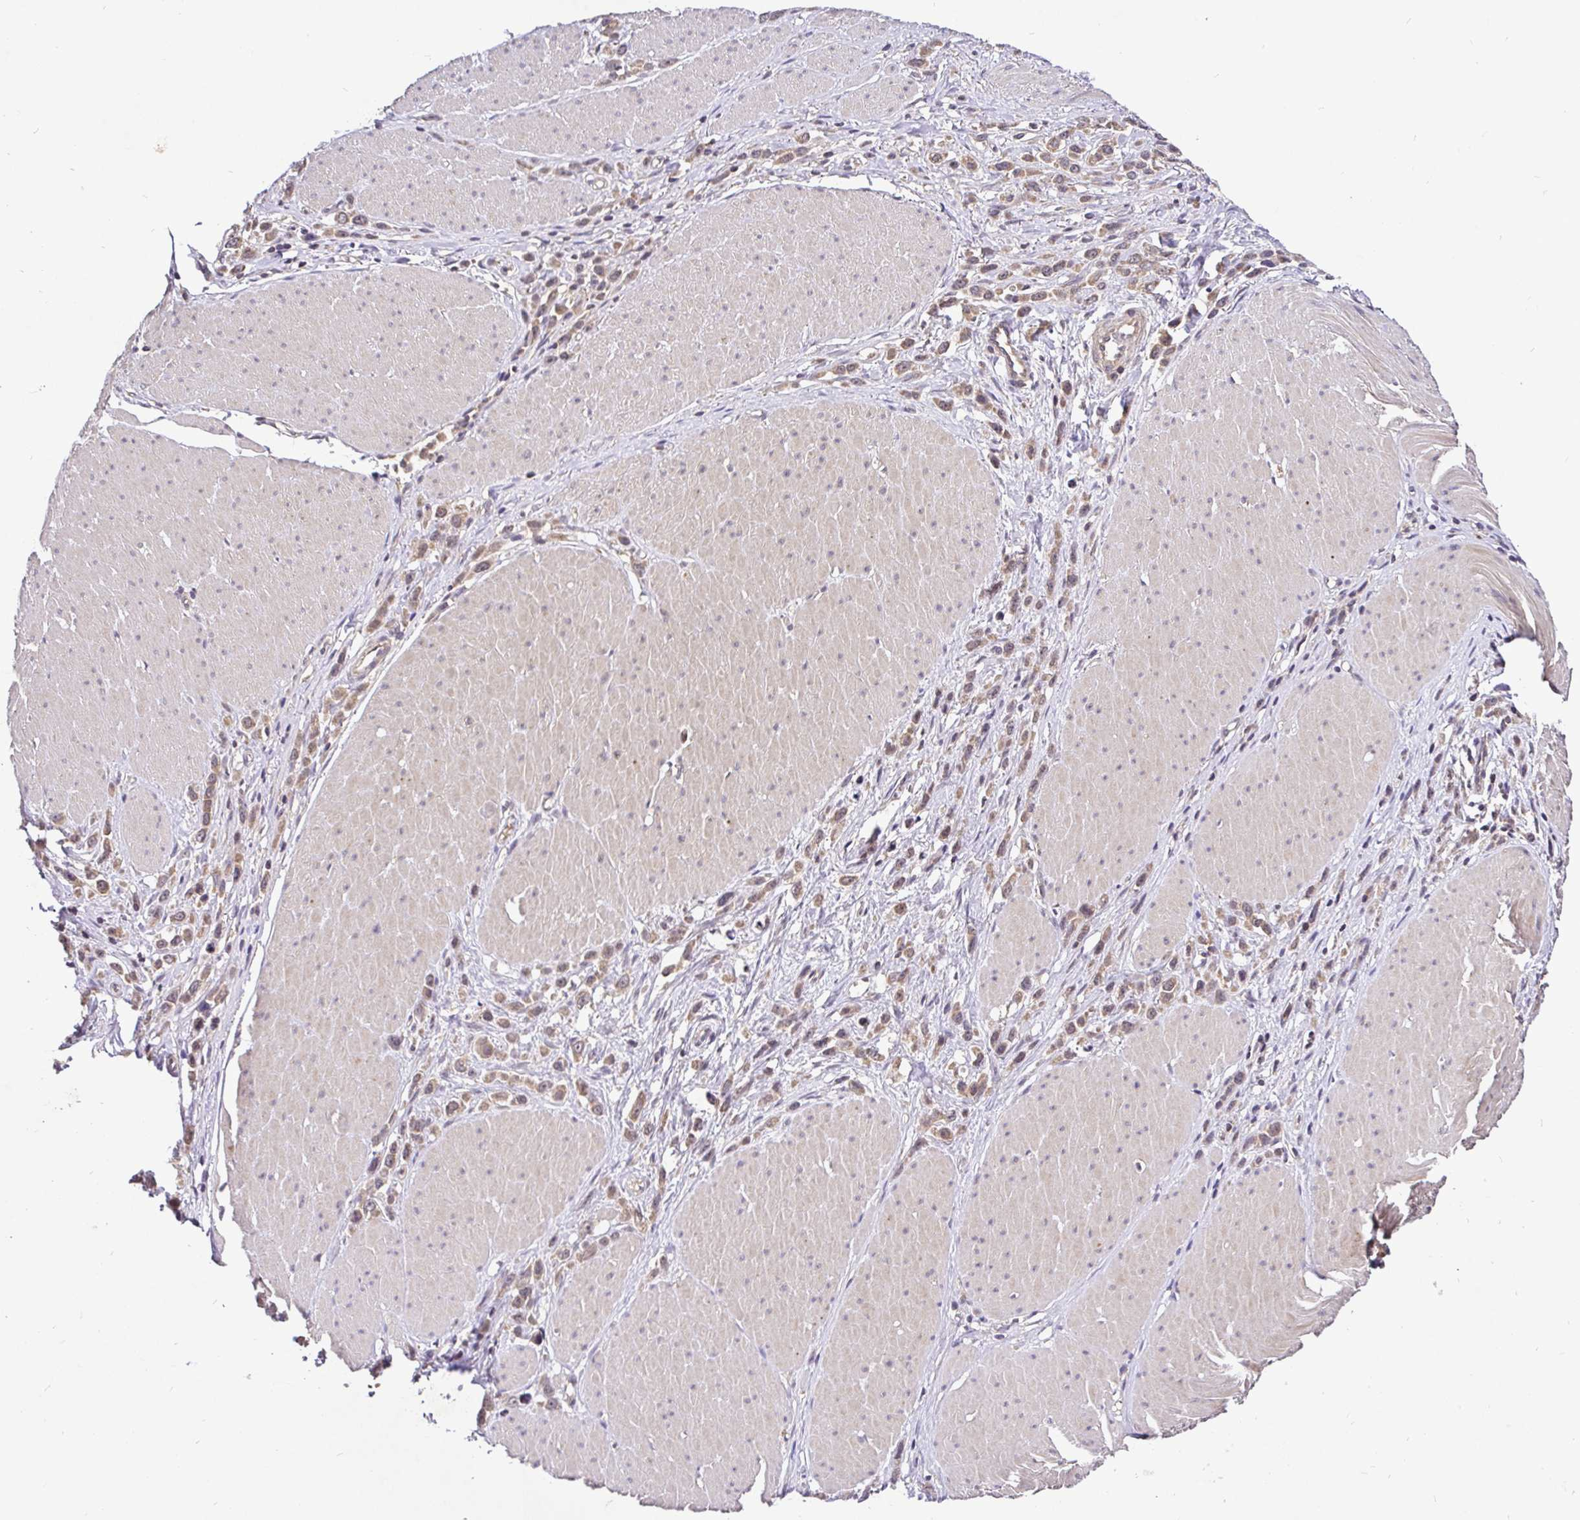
{"staining": {"intensity": "moderate", "quantity": ">75%", "location": "cytoplasmic/membranous,nuclear"}, "tissue": "stomach cancer", "cell_type": "Tumor cells", "image_type": "cancer", "snomed": [{"axis": "morphology", "description": "Adenocarcinoma, NOS"}, {"axis": "topography", "description": "Stomach"}], "caption": "A high-resolution histopathology image shows immunohistochemistry staining of stomach cancer, which exhibits moderate cytoplasmic/membranous and nuclear positivity in approximately >75% of tumor cells.", "gene": "UBE2M", "patient": {"sex": "male", "age": 47}}